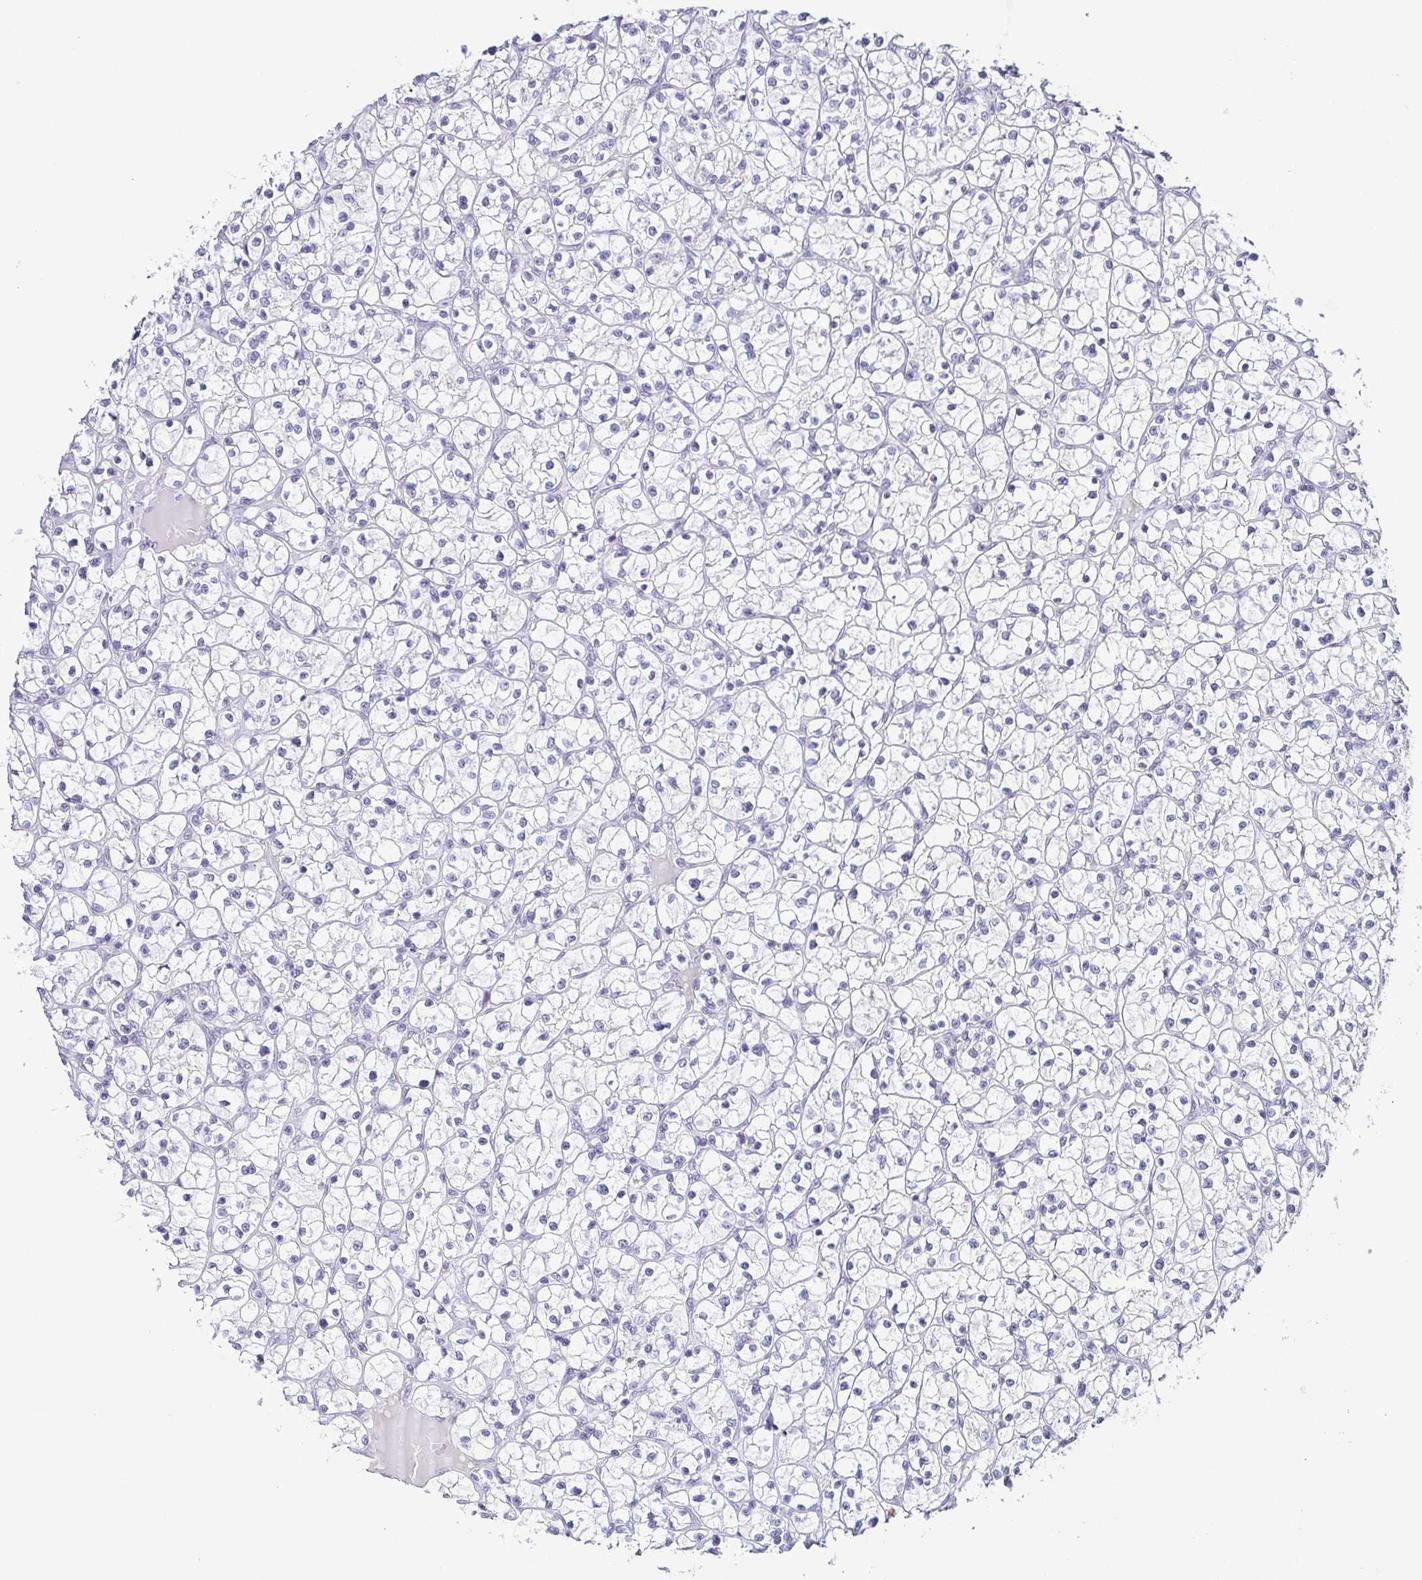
{"staining": {"intensity": "negative", "quantity": "none", "location": "none"}, "tissue": "renal cancer", "cell_type": "Tumor cells", "image_type": "cancer", "snomed": [{"axis": "morphology", "description": "Adenocarcinoma, NOS"}, {"axis": "topography", "description": "Kidney"}], "caption": "This is a image of immunohistochemistry staining of renal cancer, which shows no expression in tumor cells.", "gene": "TCF3", "patient": {"sex": "female", "age": 64}}